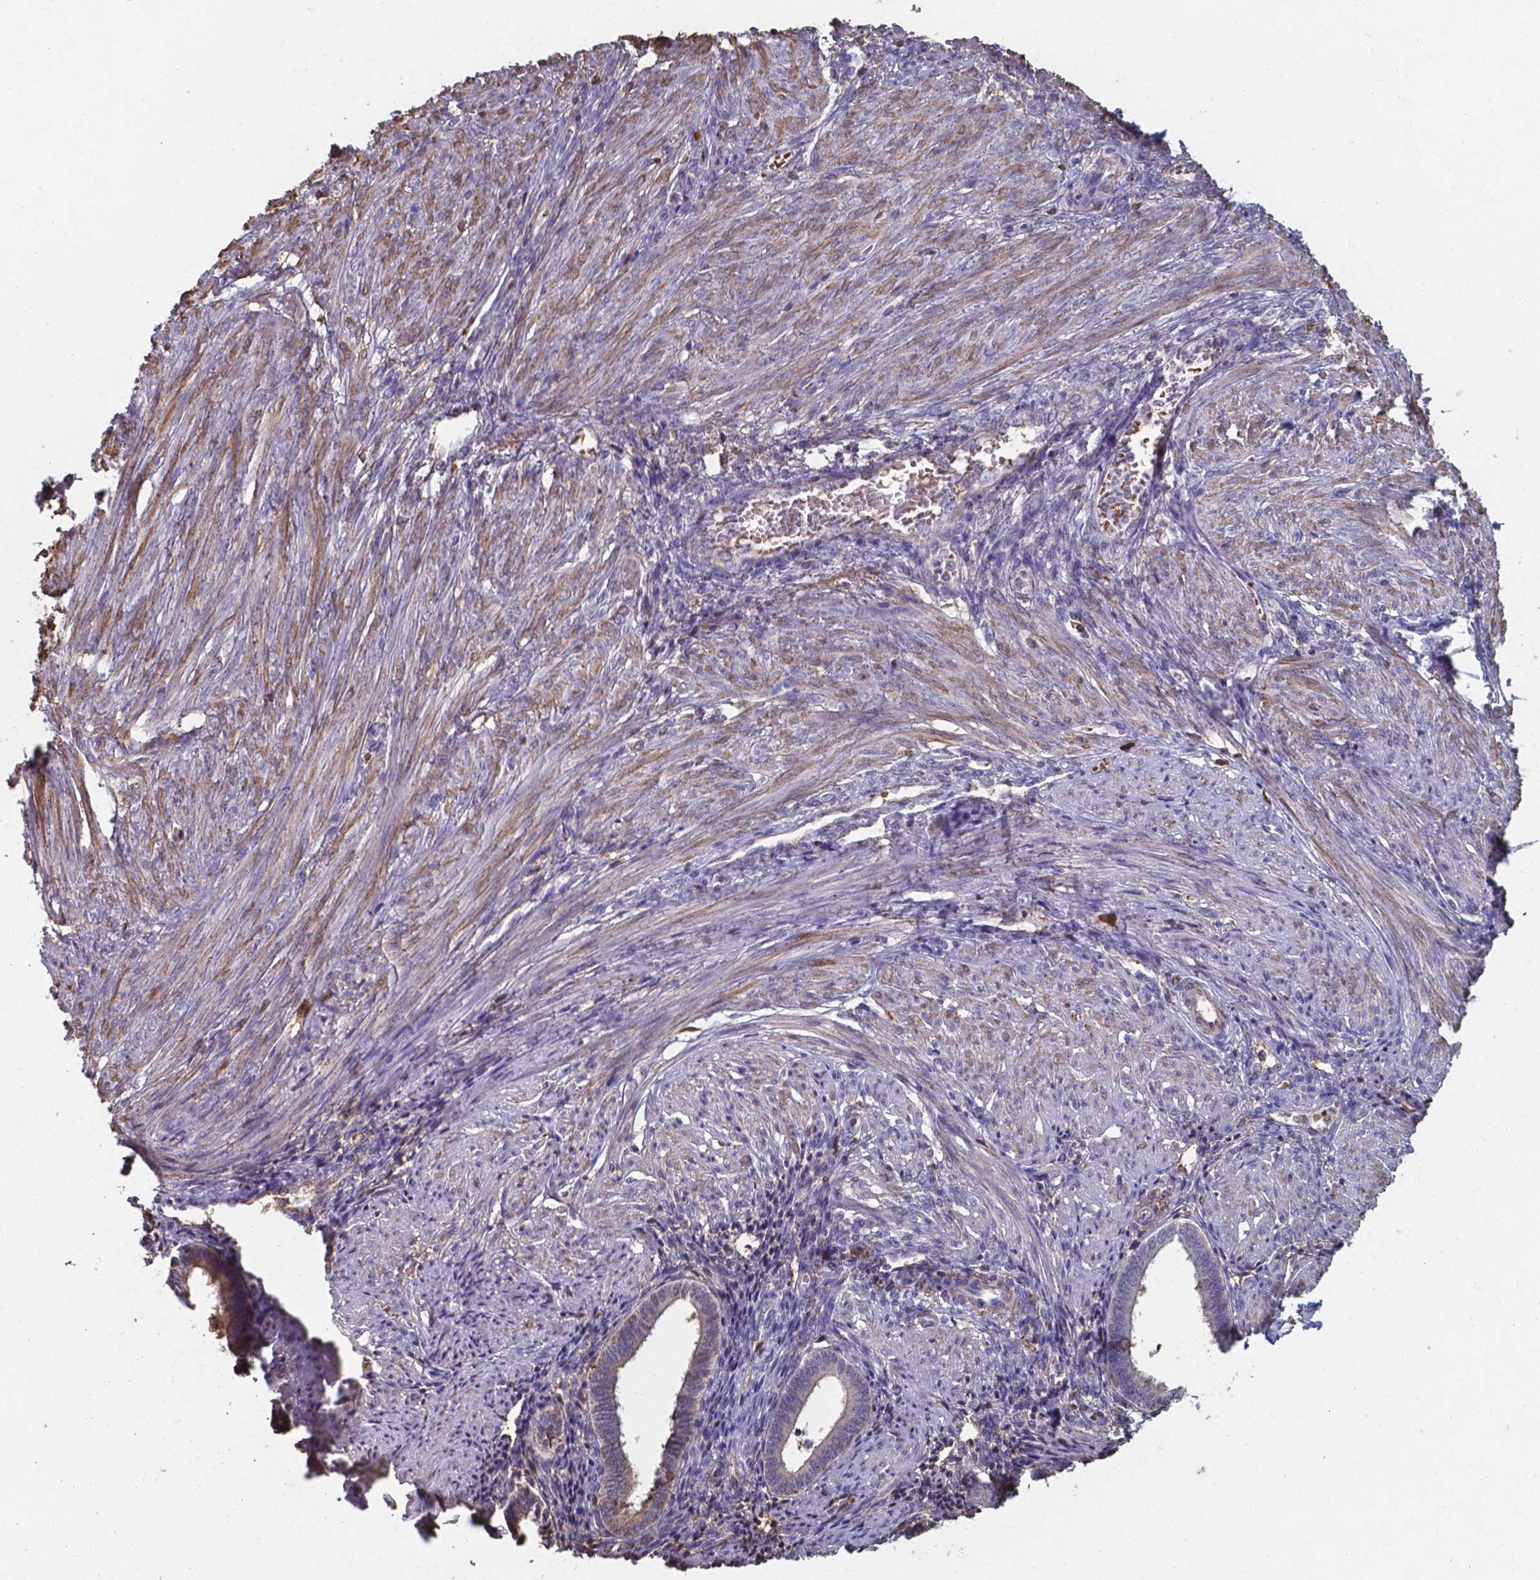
{"staining": {"intensity": "negative", "quantity": "none", "location": "none"}, "tissue": "endometrium", "cell_type": "Cells in endometrial stroma", "image_type": "normal", "snomed": [{"axis": "morphology", "description": "Normal tissue, NOS"}, {"axis": "topography", "description": "Endometrium"}], "caption": "This is a micrograph of immunohistochemistry staining of unremarkable endometrium, which shows no positivity in cells in endometrial stroma.", "gene": "SERPINA1", "patient": {"sex": "female", "age": 42}}